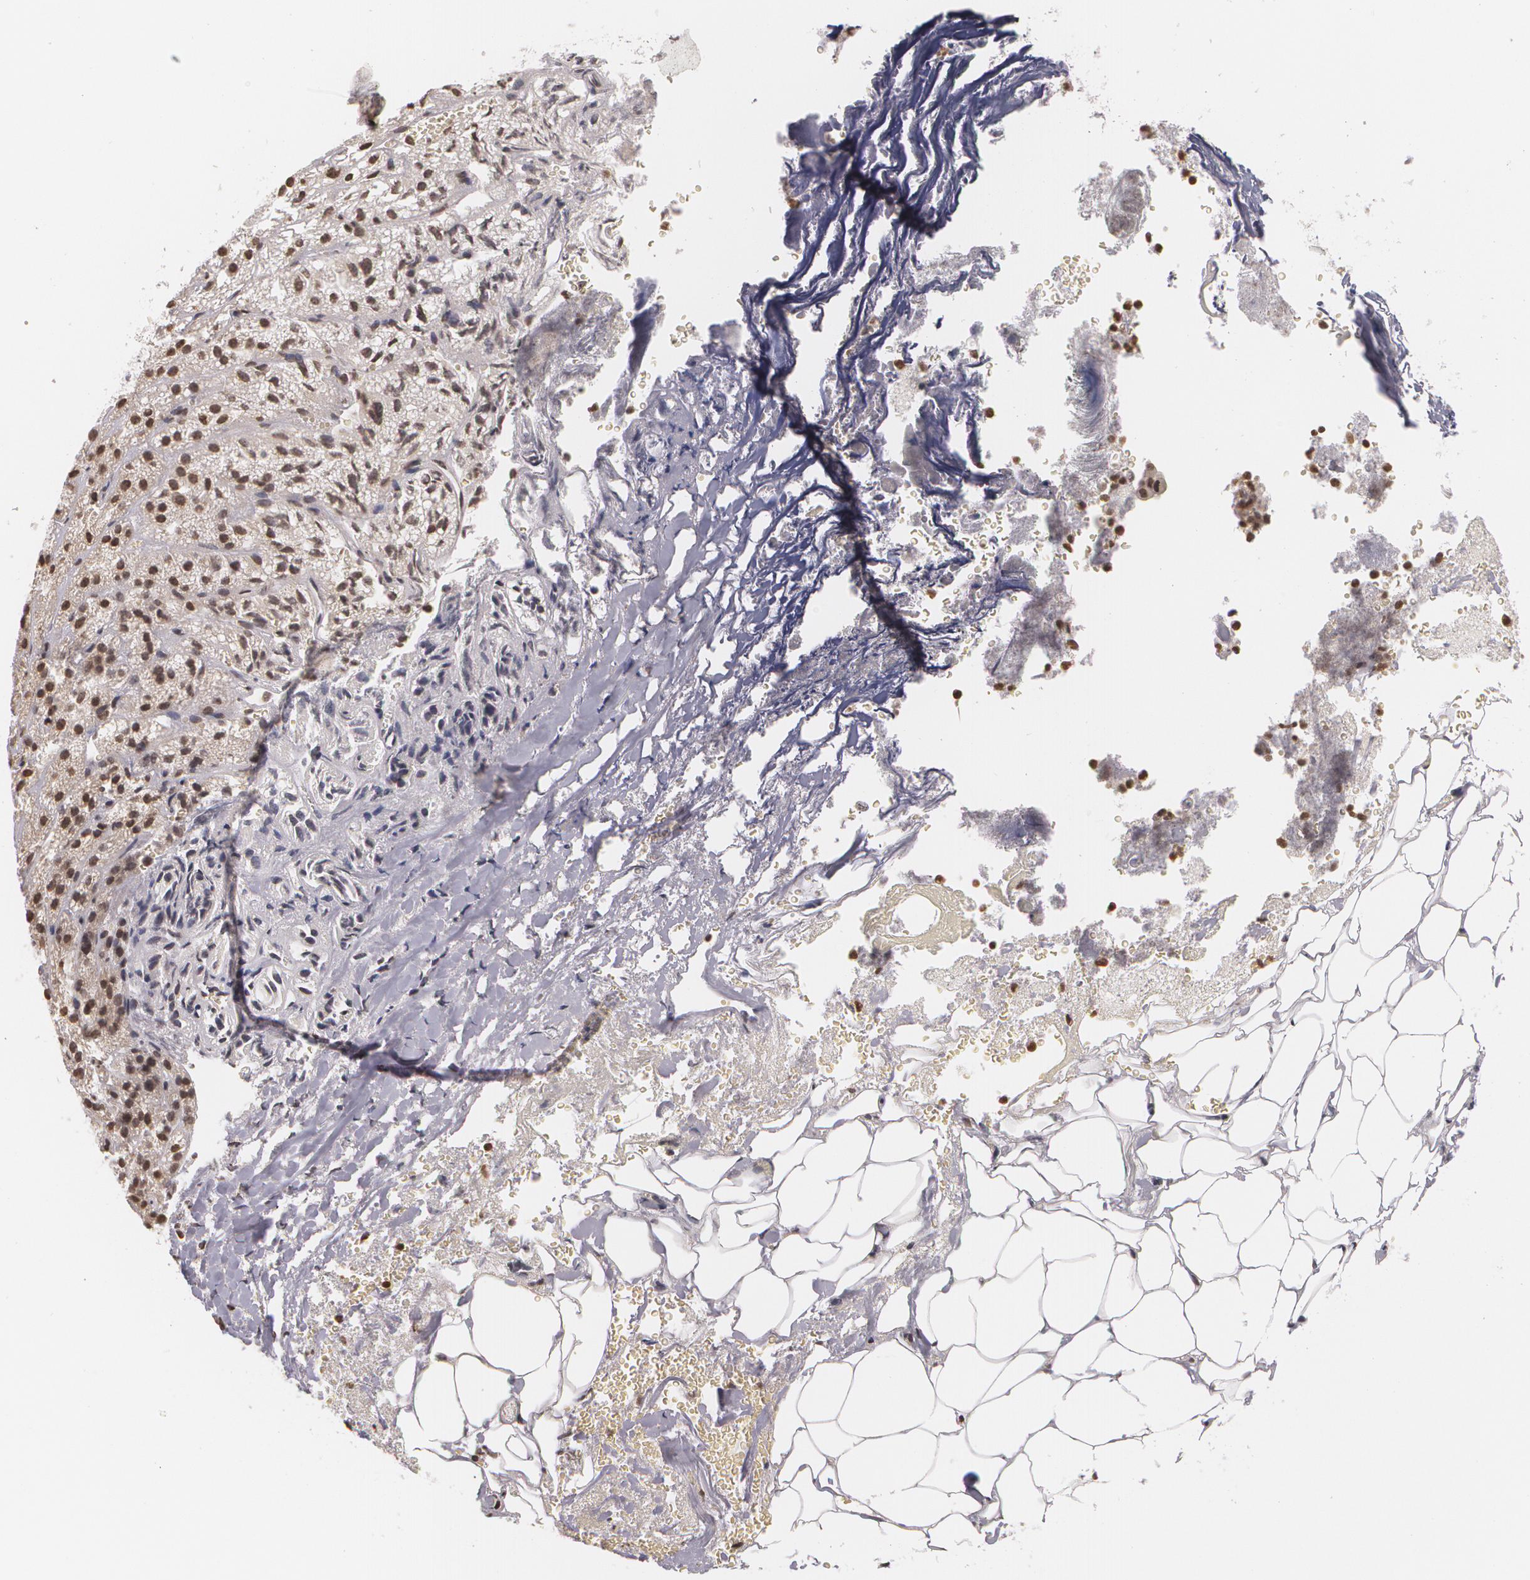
{"staining": {"intensity": "moderate", "quantity": ">75%", "location": "nuclear"}, "tissue": "adrenal gland", "cell_type": "Glandular cells", "image_type": "normal", "snomed": [{"axis": "morphology", "description": "Normal tissue, NOS"}, {"axis": "topography", "description": "Adrenal gland"}], "caption": "Protein analysis of benign adrenal gland exhibits moderate nuclear expression in approximately >75% of glandular cells.", "gene": "VAV3", "patient": {"sex": "female", "age": 71}}